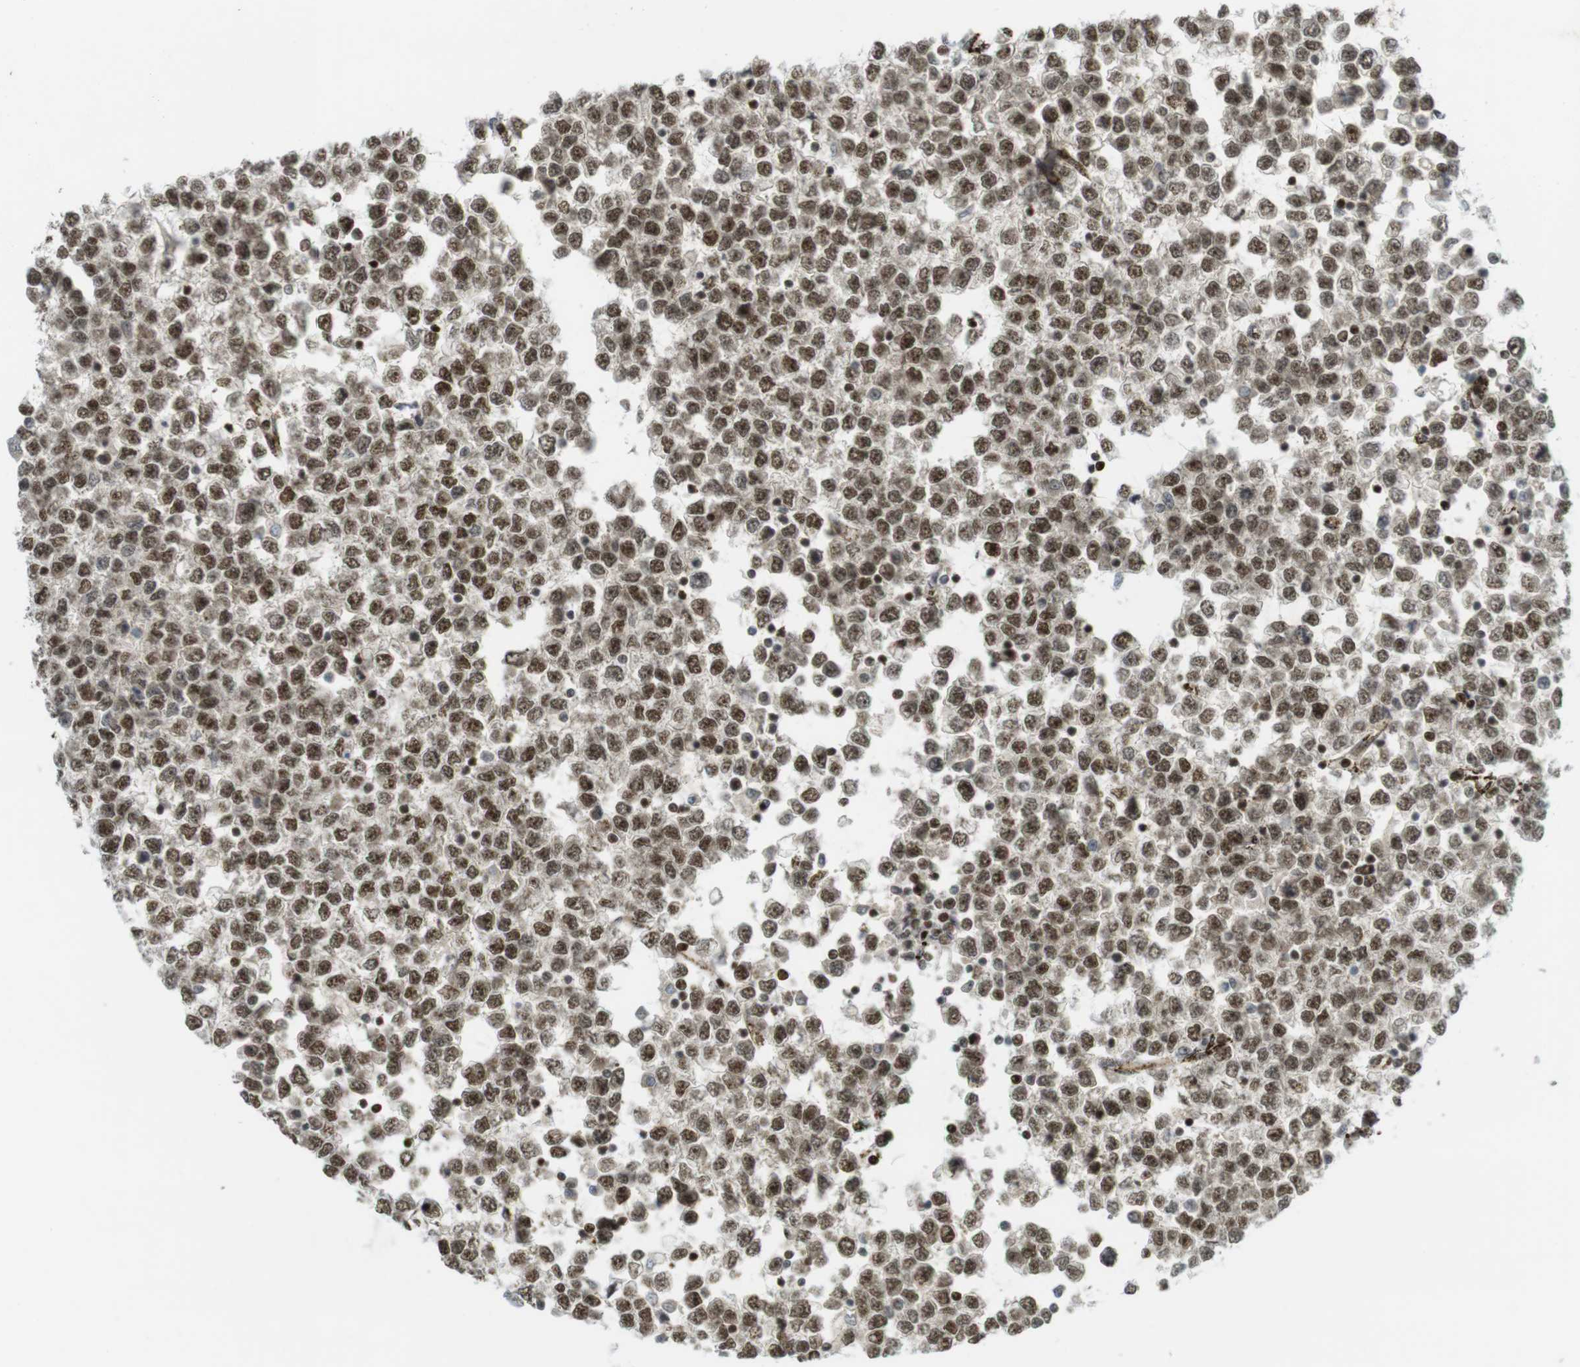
{"staining": {"intensity": "moderate", "quantity": ">75%", "location": "nuclear"}, "tissue": "testis cancer", "cell_type": "Tumor cells", "image_type": "cancer", "snomed": [{"axis": "morphology", "description": "Seminoma, NOS"}, {"axis": "topography", "description": "Testis"}], "caption": "Protein analysis of testis cancer tissue reveals moderate nuclear staining in about >75% of tumor cells. Nuclei are stained in blue.", "gene": "PPP1R13B", "patient": {"sex": "male", "age": 65}}